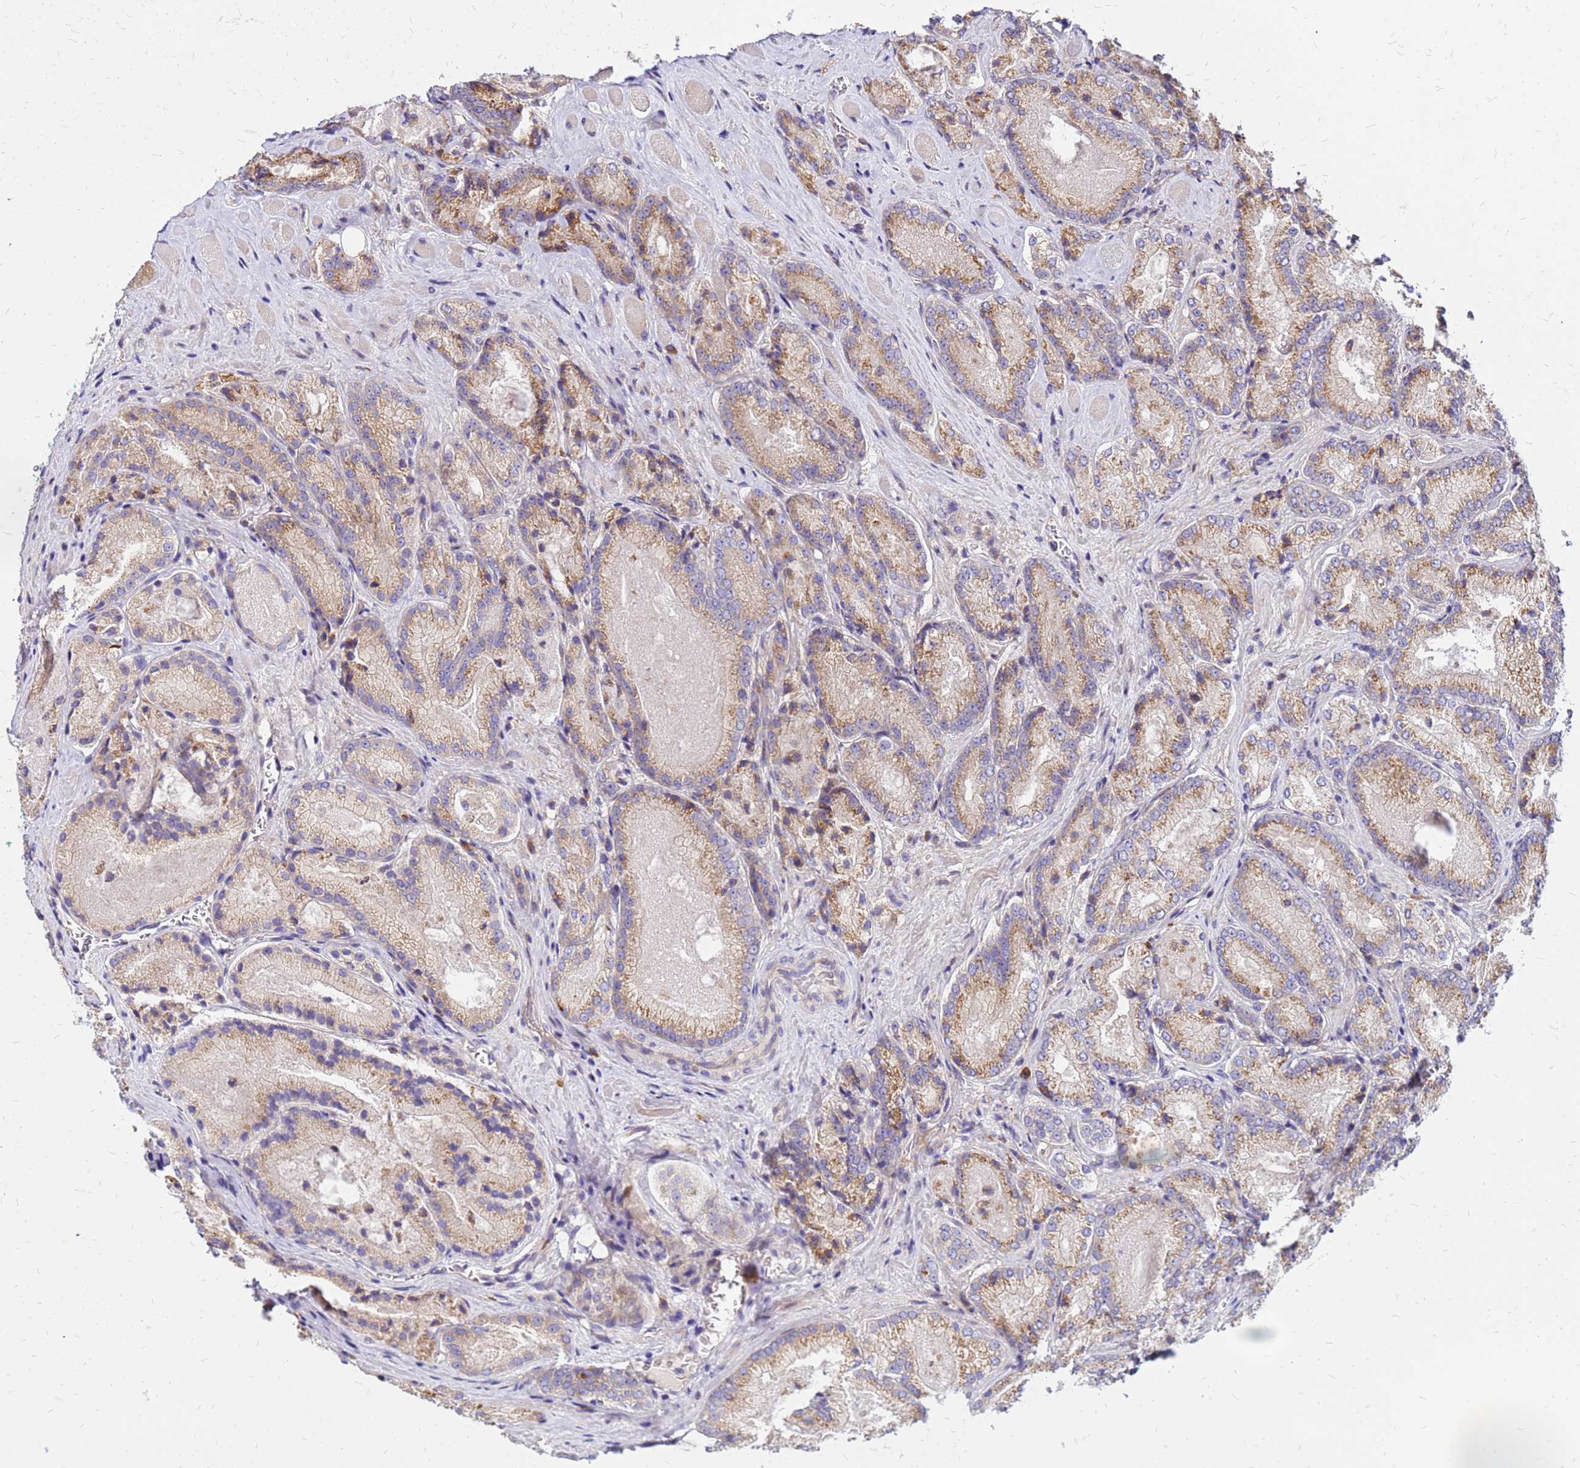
{"staining": {"intensity": "moderate", "quantity": ">75%", "location": "cytoplasmic/membranous"}, "tissue": "prostate cancer", "cell_type": "Tumor cells", "image_type": "cancer", "snomed": [{"axis": "morphology", "description": "Adenocarcinoma, Low grade"}, {"axis": "topography", "description": "Prostate"}], "caption": "Prostate adenocarcinoma (low-grade) stained with DAB (3,3'-diaminobenzidine) IHC demonstrates medium levels of moderate cytoplasmic/membranous staining in about >75% of tumor cells. (Brightfield microscopy of DAB IHC at high magnification).", "gene": "VMO1", "patient": {"sex": "male", "age": 74}}